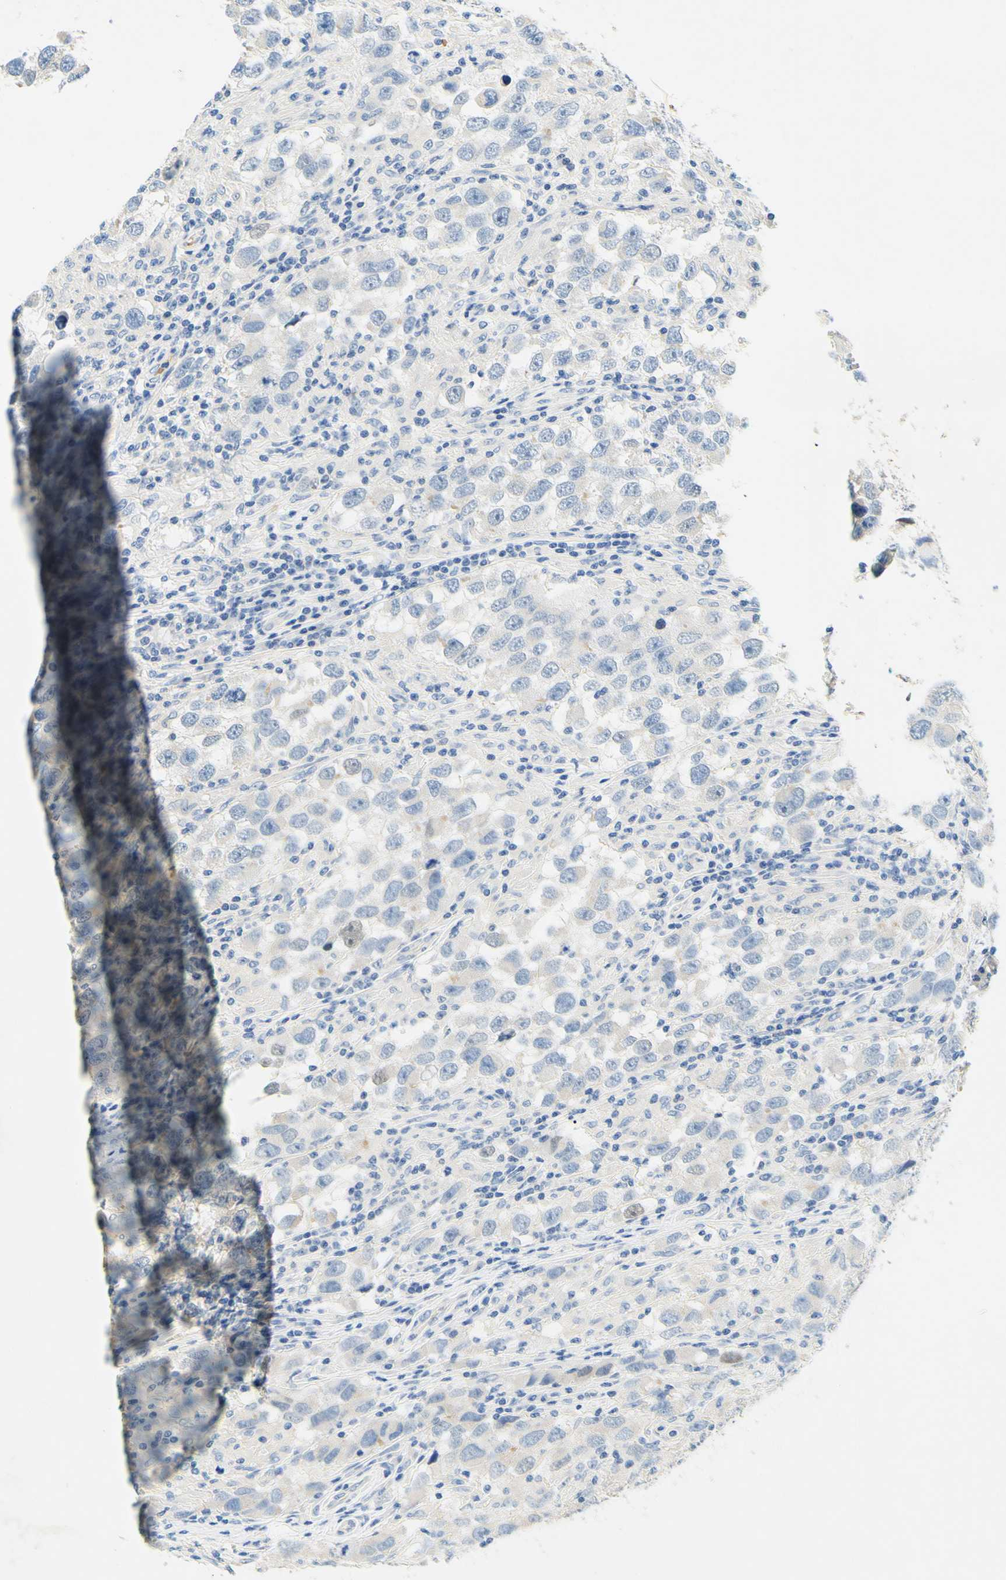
{"staining": {"intensity": "moderate", "quantity": "<25%", "location": "nuclear"}, "tissue": "testis cancer", "cell_type": "Tumor cells", "image_type": "cancer", "snomed": [{"axis": "morphology", "description": "Carcinoma, Embryonal, NOS"}, {"axis": "topography", "description": "Testis"}], "caption": "The immunohistochemical stain highlights moderate nuclear staining in tumor cells of embryonal carcinoma (testis) tissue.", "gene": "ENTREP2", "patient": {"sex": "male", "age": 21}}